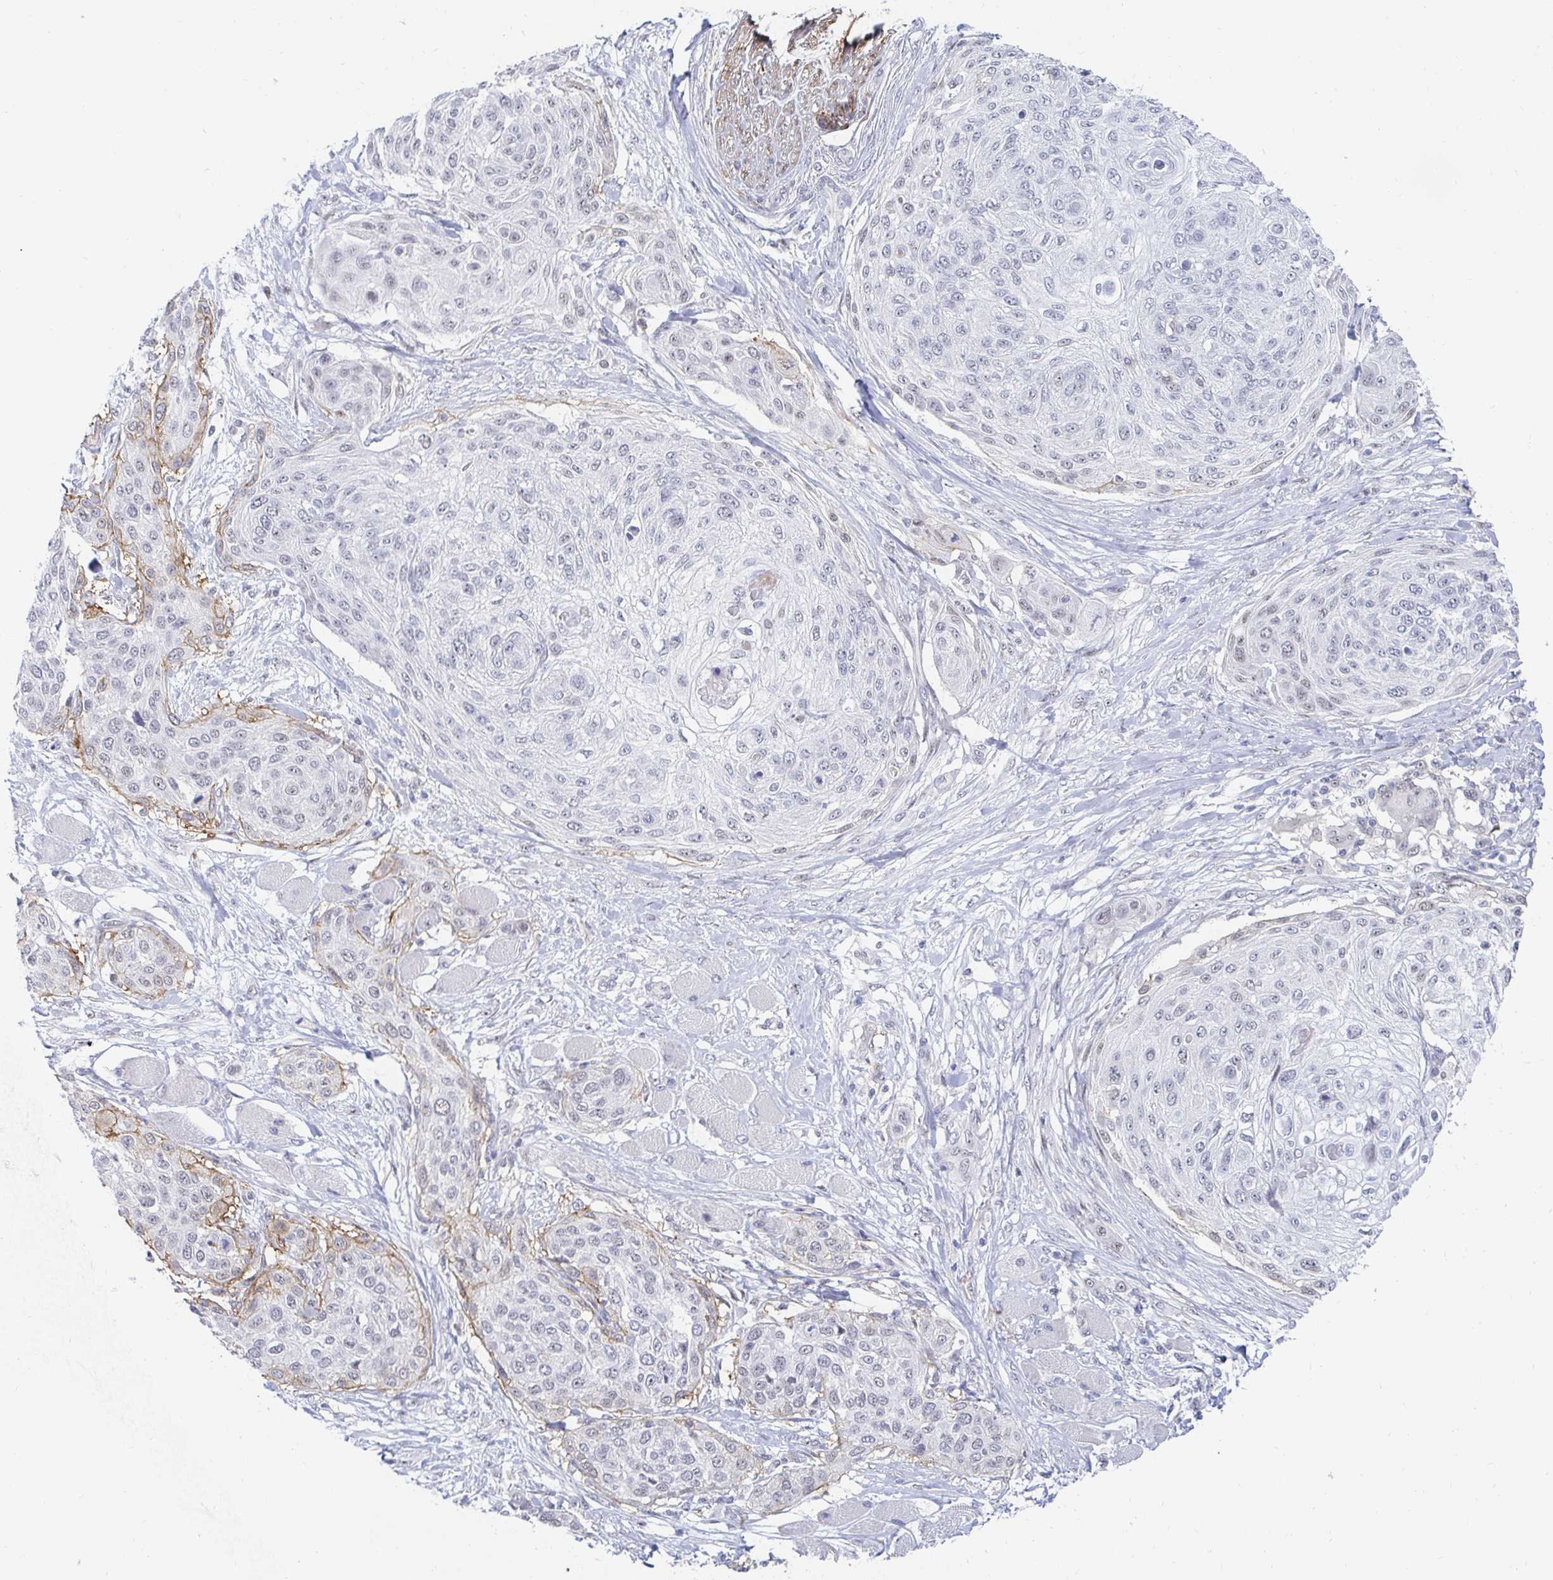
{"staining": {"intensity": "weak", "quantity": "<25%", "location": "cytoplasmic/membranous"}, "tissue": "skin cancer", "cell_type": "Tumor cells", "image_type": "cancer", "snomed": [{"axis": "morphology", "description": "Squamous cell carcinoma, NOS"}, {"axis": "topography", "description": "Skin"}], "caption": "Immunohistochemical staining of human squamous cell carcinoma (skin) exhibits no significant staining in tumor cells. (Brightfield microscopy of DAB (3,3'-diaminobenzidine) IHC at high magnification).", "gene": "COL28A1", "patient": {"sex": "female", "age": 87}}